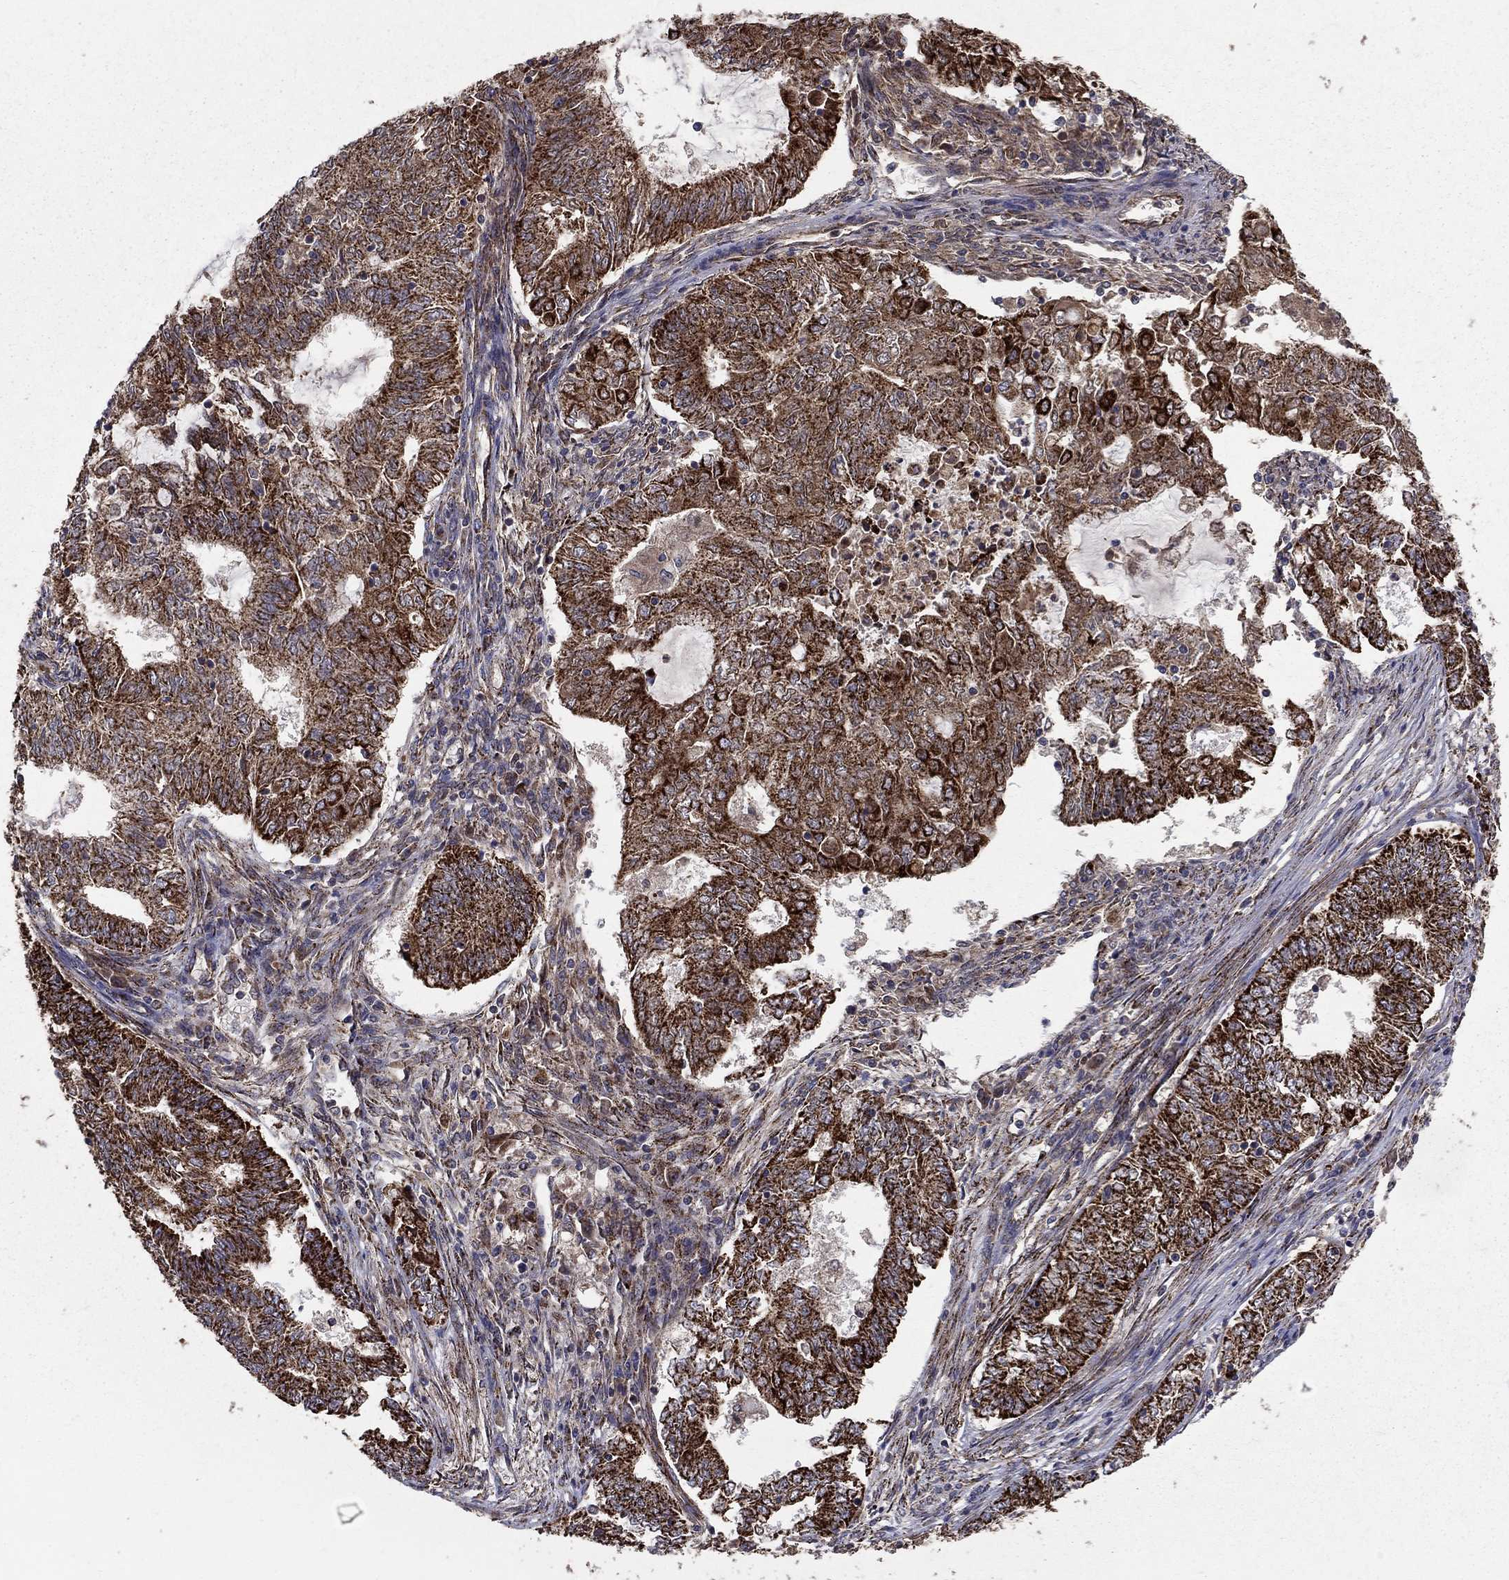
{"staining": {"intensity": "strong", "quantity": ">75%", "location": "cytoplasmic/membranous"}, "tissue": "endometrial cancer", "cell_type": "Tumor cells", "image_type": "cancer", "snomed": [{"axis": "morphology", "description": "Adenocarcinoma, NOS"}, {"axis": "topography", "description": "Endometrium"}], "caption": "Immunohistochemistry photomicrograph of neoplastic tissue: human adenocarcinoma (endometrial) stained using immunohistochemistry (IHC) shows high levels of strong protein expression localized specifically in the cytoplasmic/membranous of tumor cells, appearing as a cytoplasmic/membranous brown color.", "gene": "GCSH", "patient": {"sex": "female", "age": 62}}